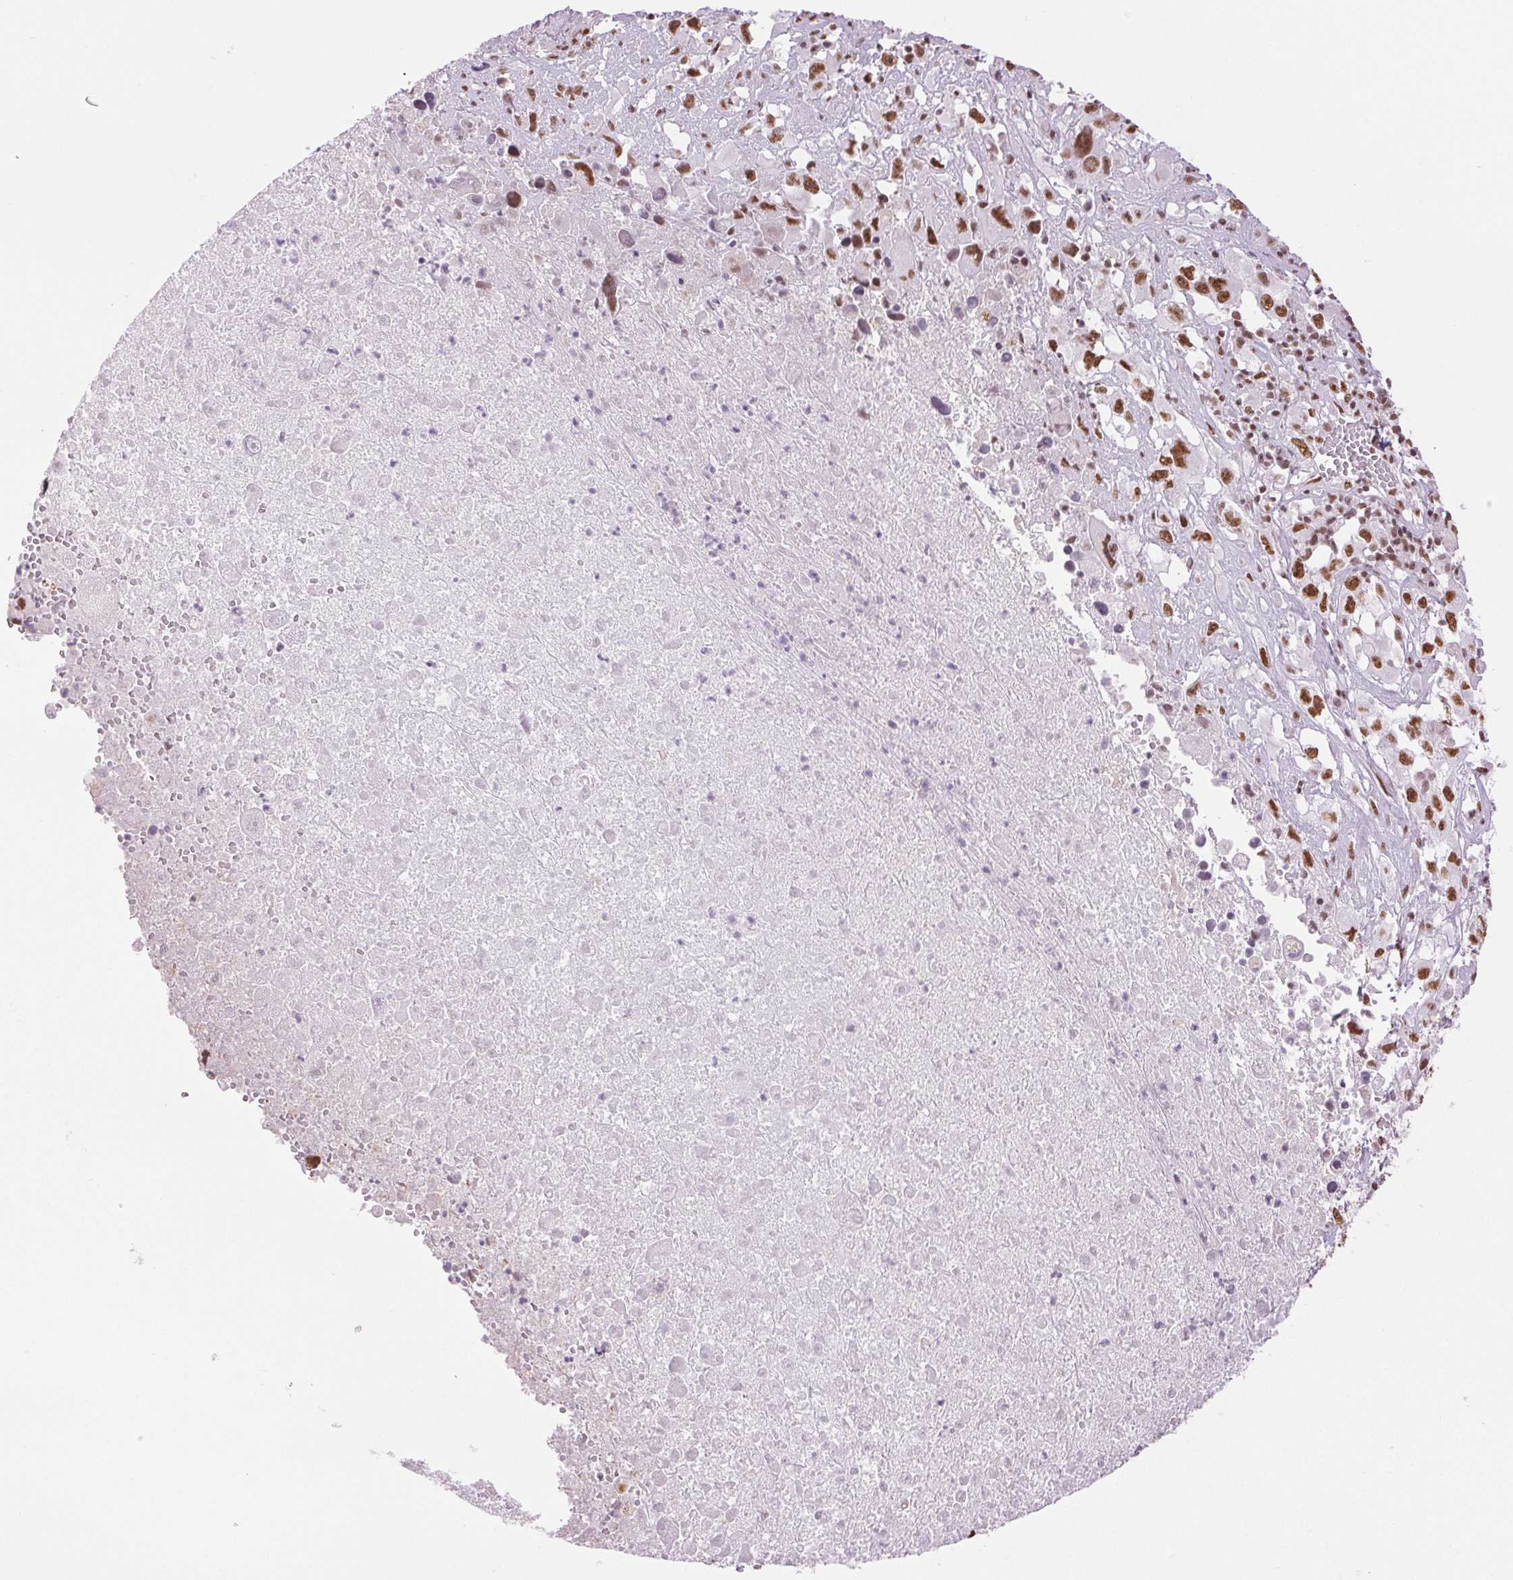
{"staining": {"intensity": "moderate", "quantity": ">75%", "location": "nuclear"}, "tissue": "melanoma", "cell_type": "Tumor cells", "image_type": "cancer", "snomed": [{"axis": "morphology", "description": "Malignant melanoma, Metastatic site"}, {"axis": "topography", "description": "Soft tissue"}], "caption": "Human melanoma stained for a protein (brown) demonstrates moderate nuclear positive positivity in about >75% of tumor cells.", "gene": "ZFR2", "patient": {"sex": "male", "age": 50}}